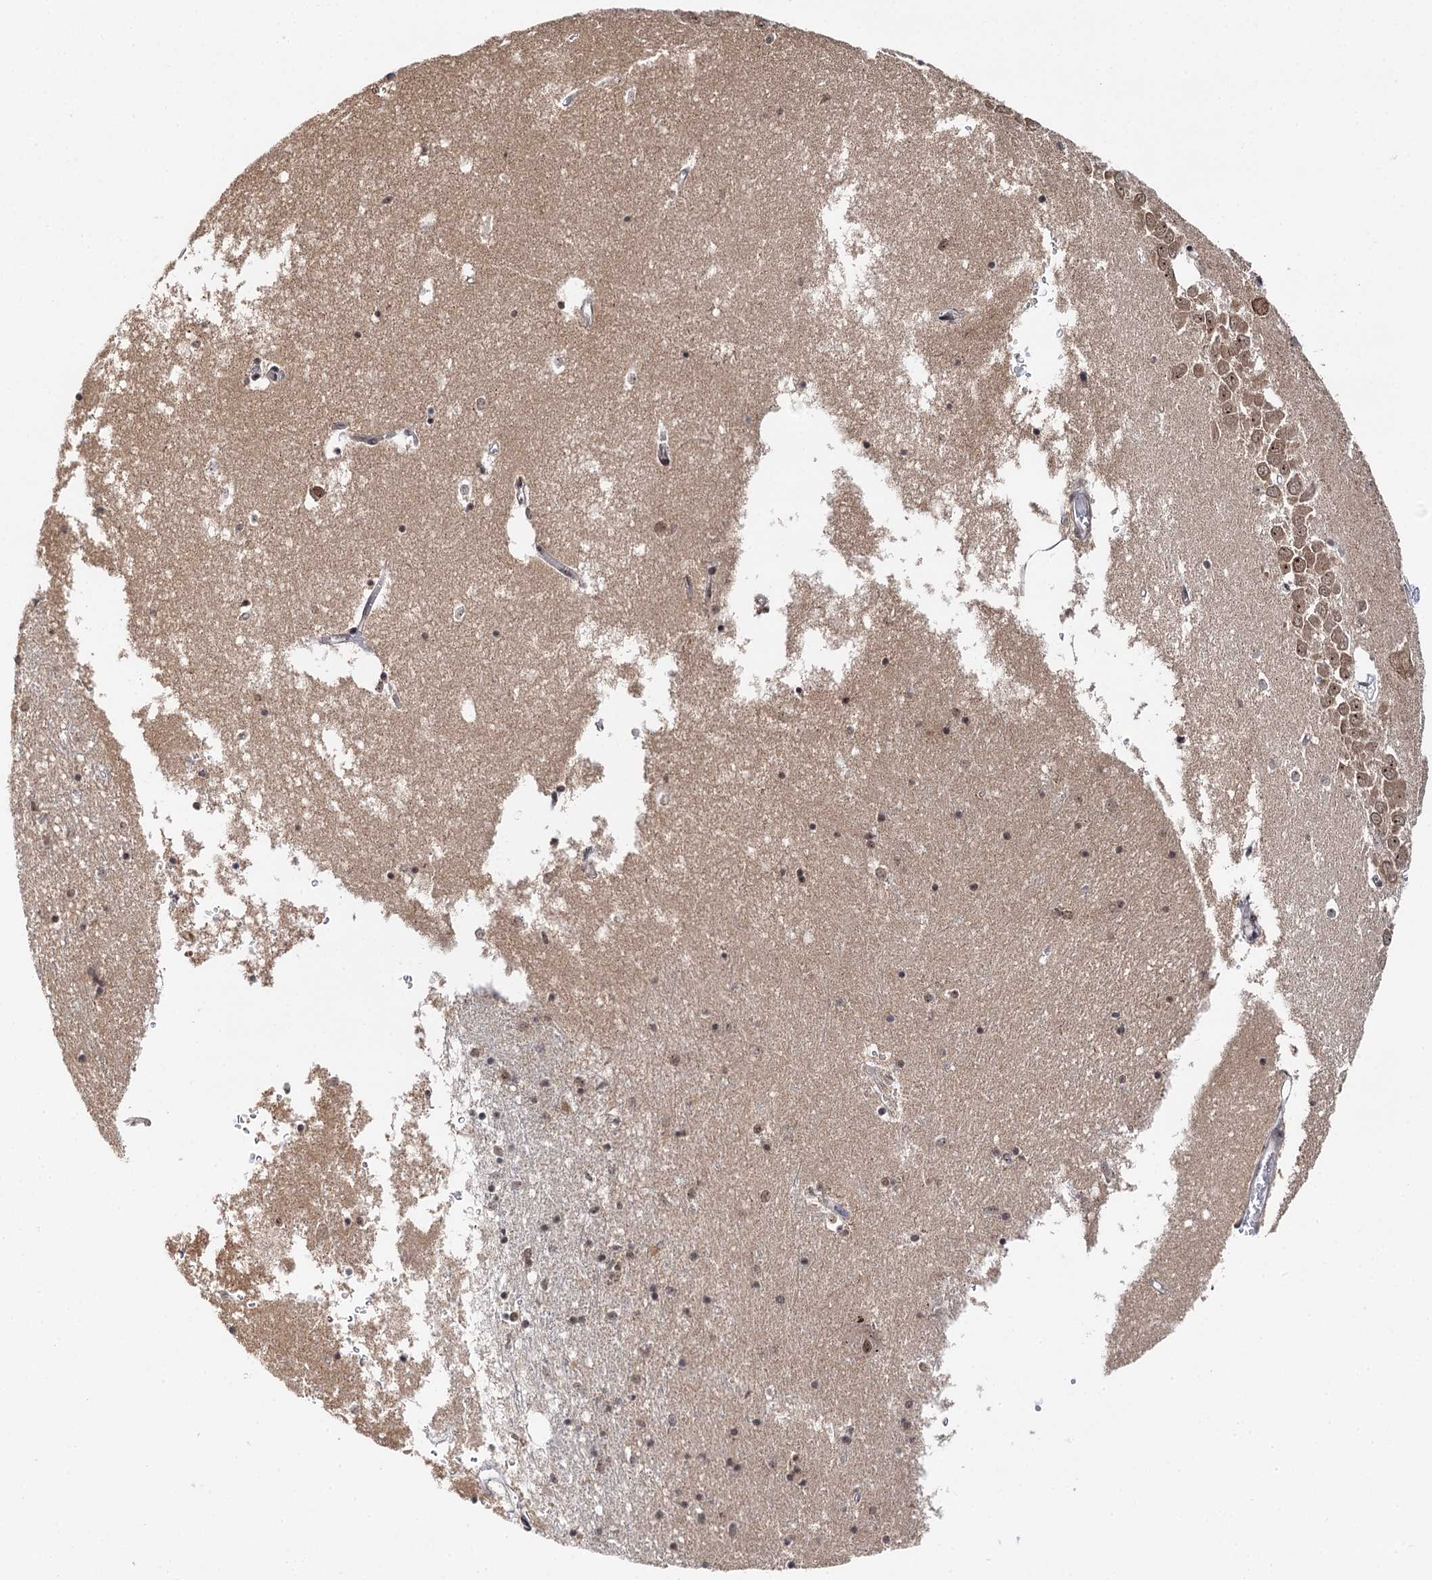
{"staining": {"intensity": "weak", "quantity": "<25%", "location": "nuclear"}, "tissue": "hippocampus", "cell_type": "Glial cells", "image_type": "normal", "snomed": [{"axis": "morphology", "description": "Normal tissue, NOS"}, {"axis": "topography", "description": "Hippocampus"}], "caption": "Immunohistochemistry photomicrograph of benign hippocampus: human hippocampus stained with DAB shows no significant protein staining in glial cells. (Stains: DAB IHC with hematoxylin counter stain, Microscopy: brightfield microscopy at high magnification).", "gene": "BUD13", "patient": {"sex": "male", "age": 70}}